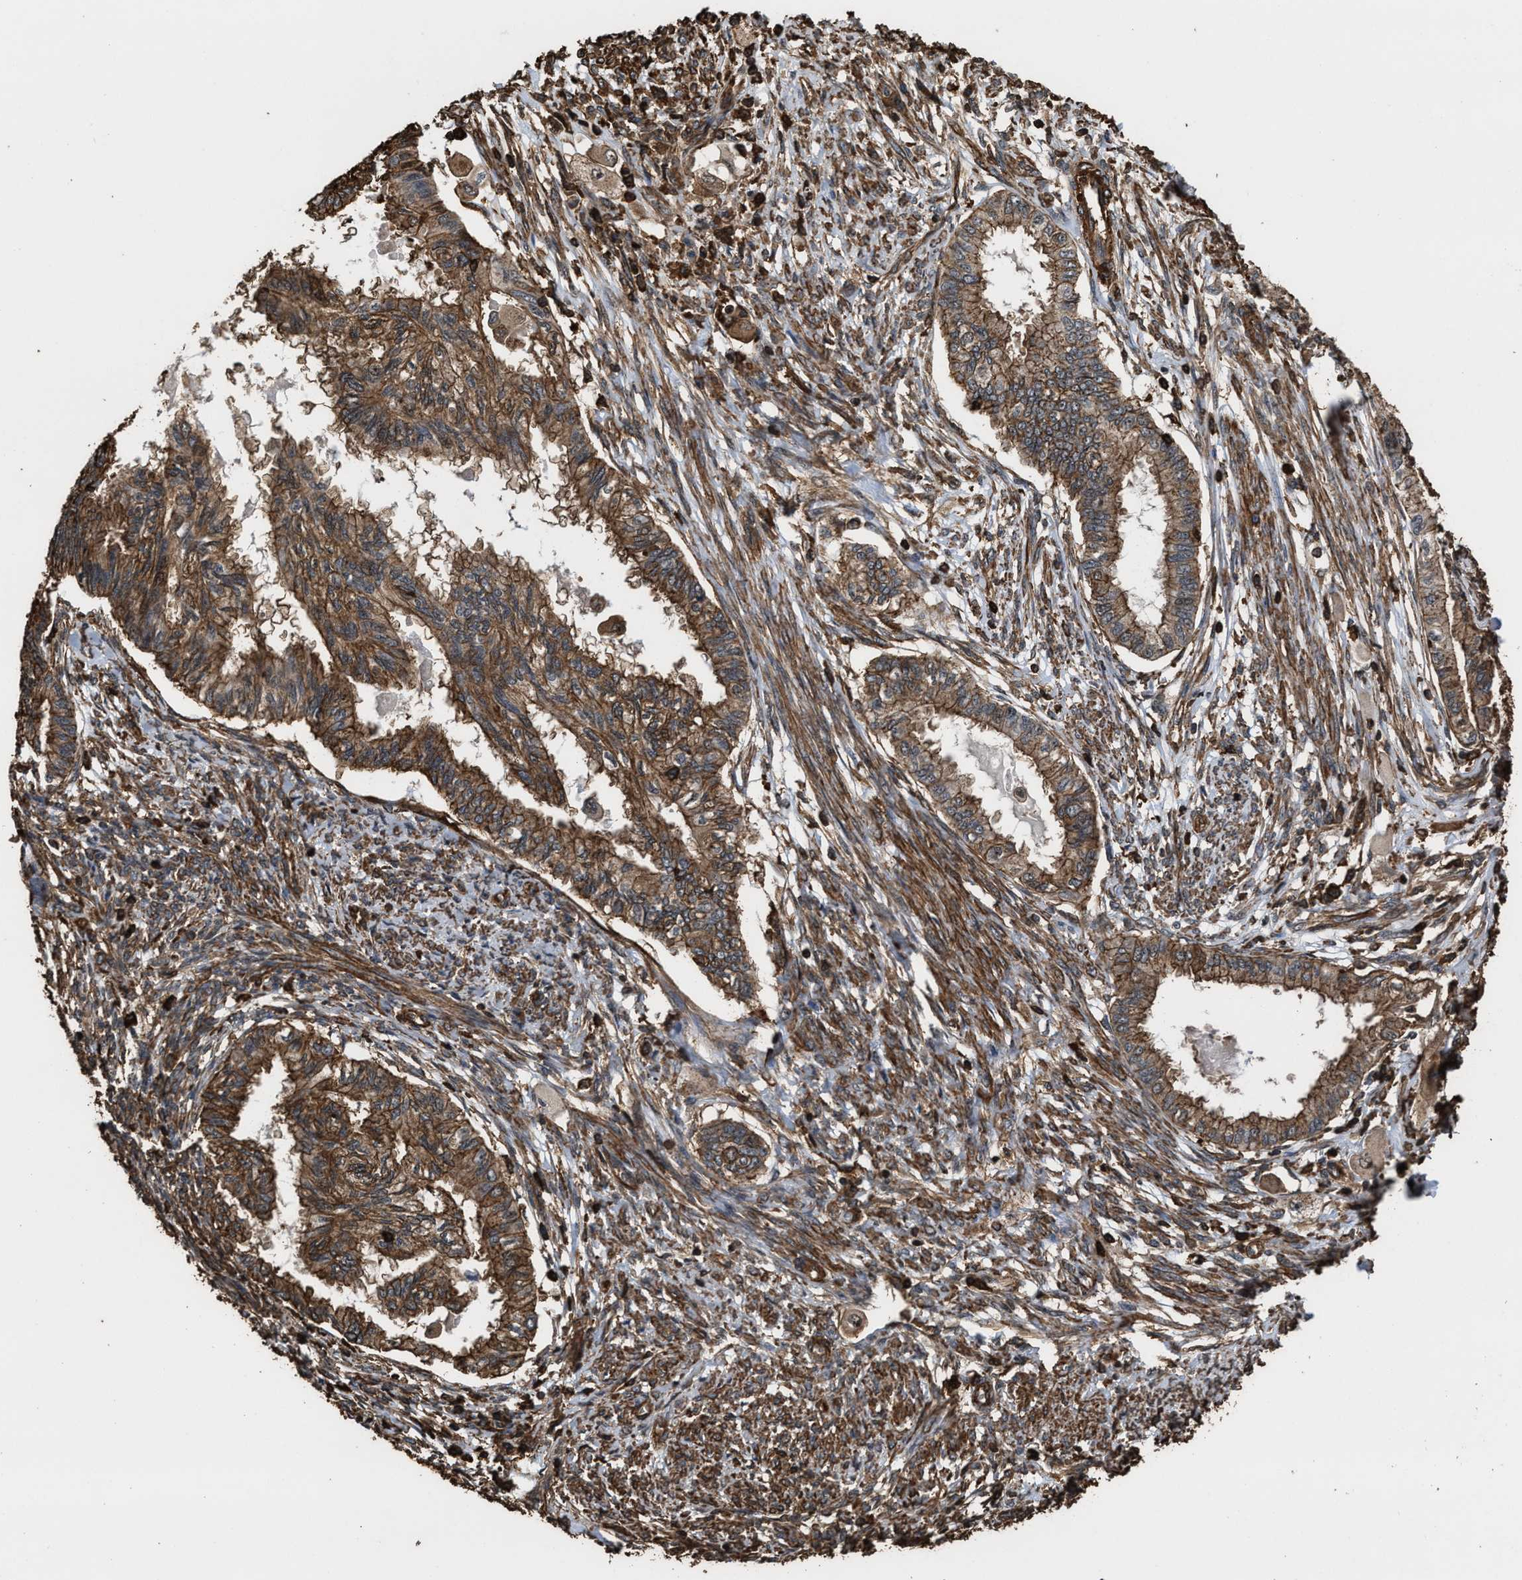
{"staining": {"intensity": "moderate", "quantity": ">75%", "location": "cytoplasmic/membranous"}, "tissue": "cervical cancer", "cell_type": "Tumor cells", "image_type": "cancer", "snomed": [{"axis": "morphology", "description": "Normal tissue, NOS"}, {"axis": "morphology", "description": "Adenocarcinoma, NOS"}, {"axis": "topography", "description": "Cervix"}, {"axis": "topography", "description": "Endometrium"}], "caption": "Immunohistochemistry (IHC) (DAB) staining of cervical cancer exhibits moderate cytoplasmic/membranous protein staining in approximately >75% of tumor cells.", "gene": "KBTBD2", "patient": {"sex": "female", "age": 86}}